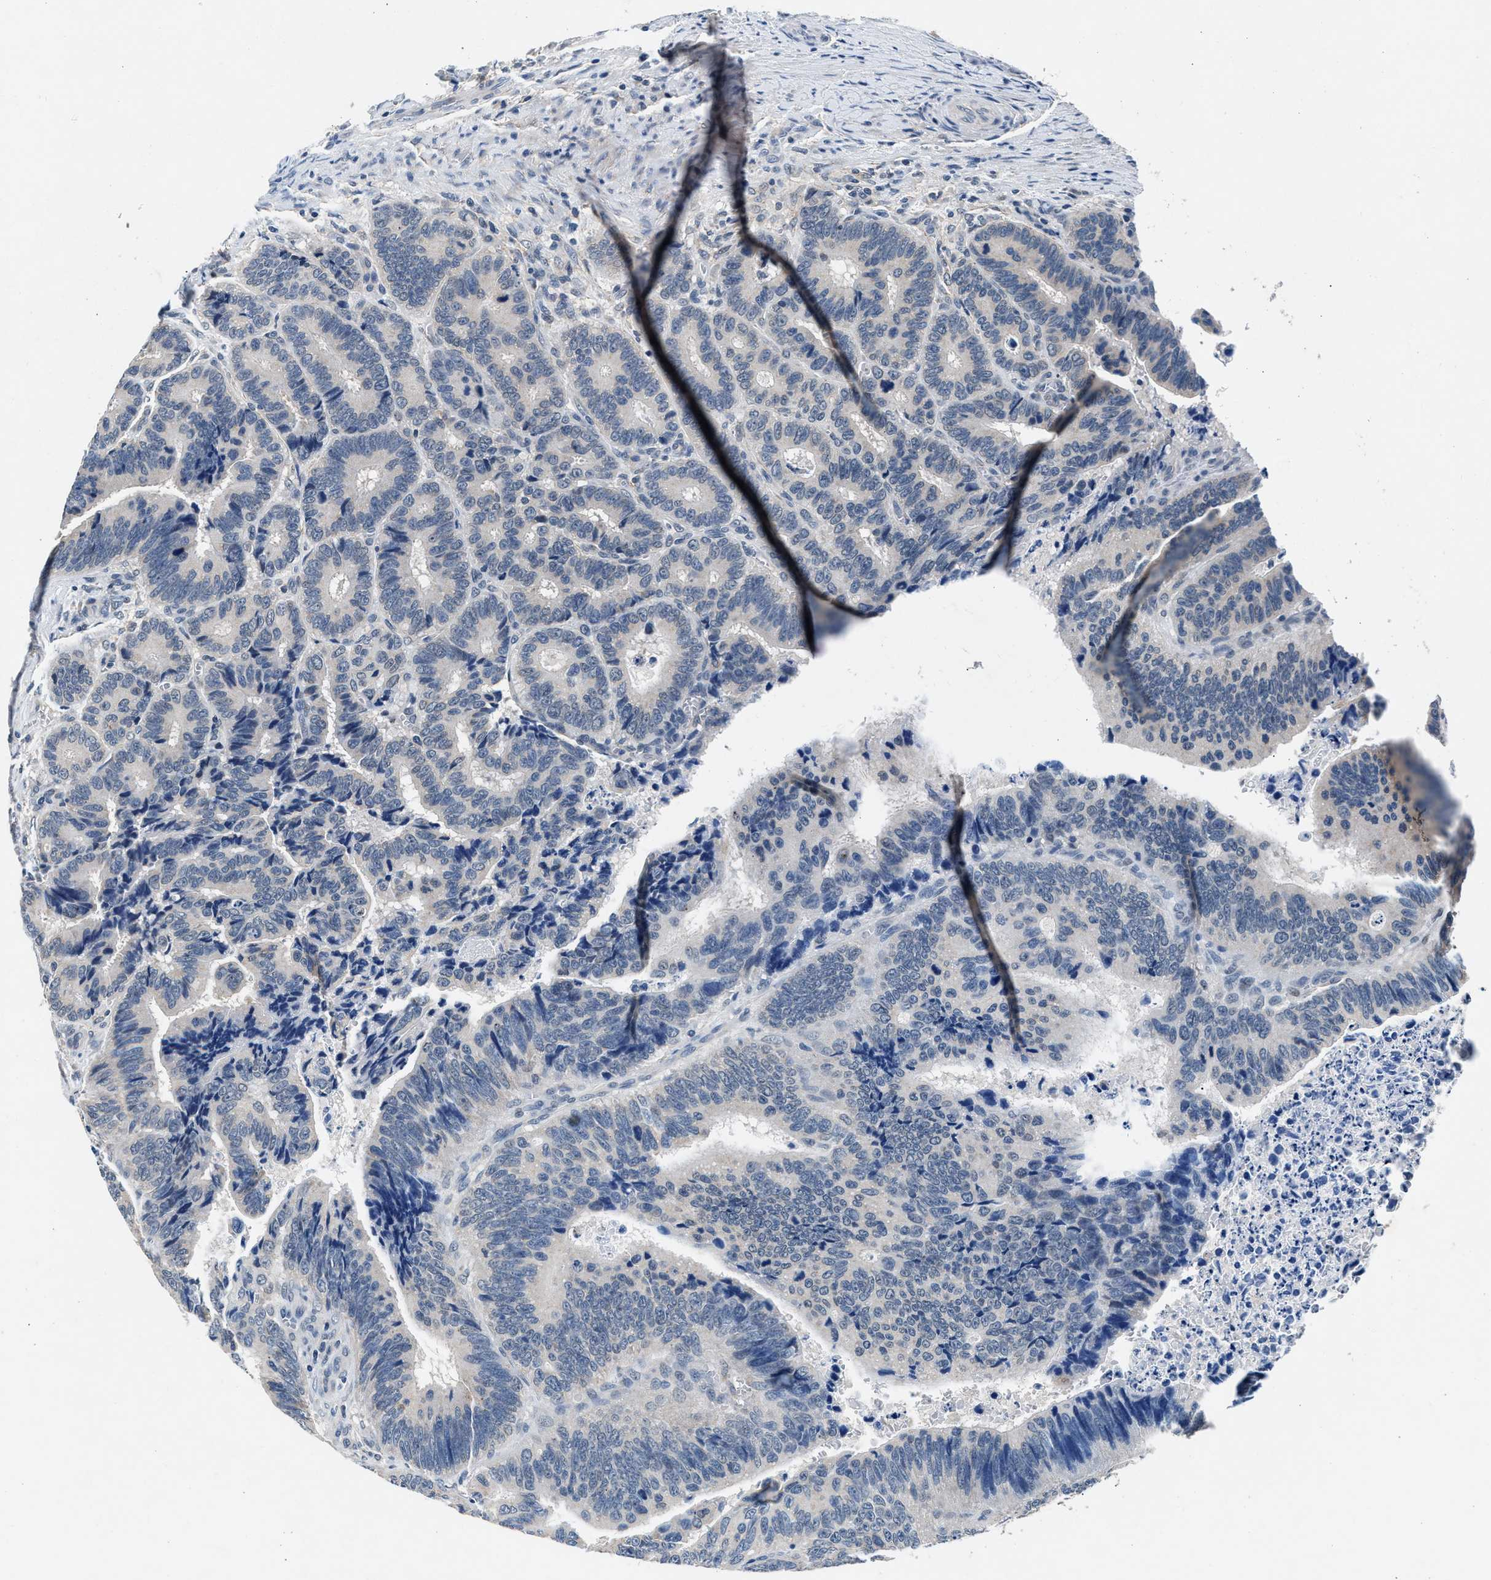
{"staining": {"intensity": "negative", "quantity": "none", "location": "none"}, "tissue": "colorectal cancer", "cell_type": "Tumor cells", "image_type": "cancer", "snomed": [{"axis": "morphology", "description": "Inflammation, NOS"}, {"axis": "morphology", "description": "Adenocarcinoma, NOS"}, {"axis": "topography", "description": "Colon"}], "caption": "Immunohistochemical staining of human colorectal cancer demonstrates no significant staining in tumor cells.", "gene": "DENND6B", "patient": {"sex": "male", "age": 72}}